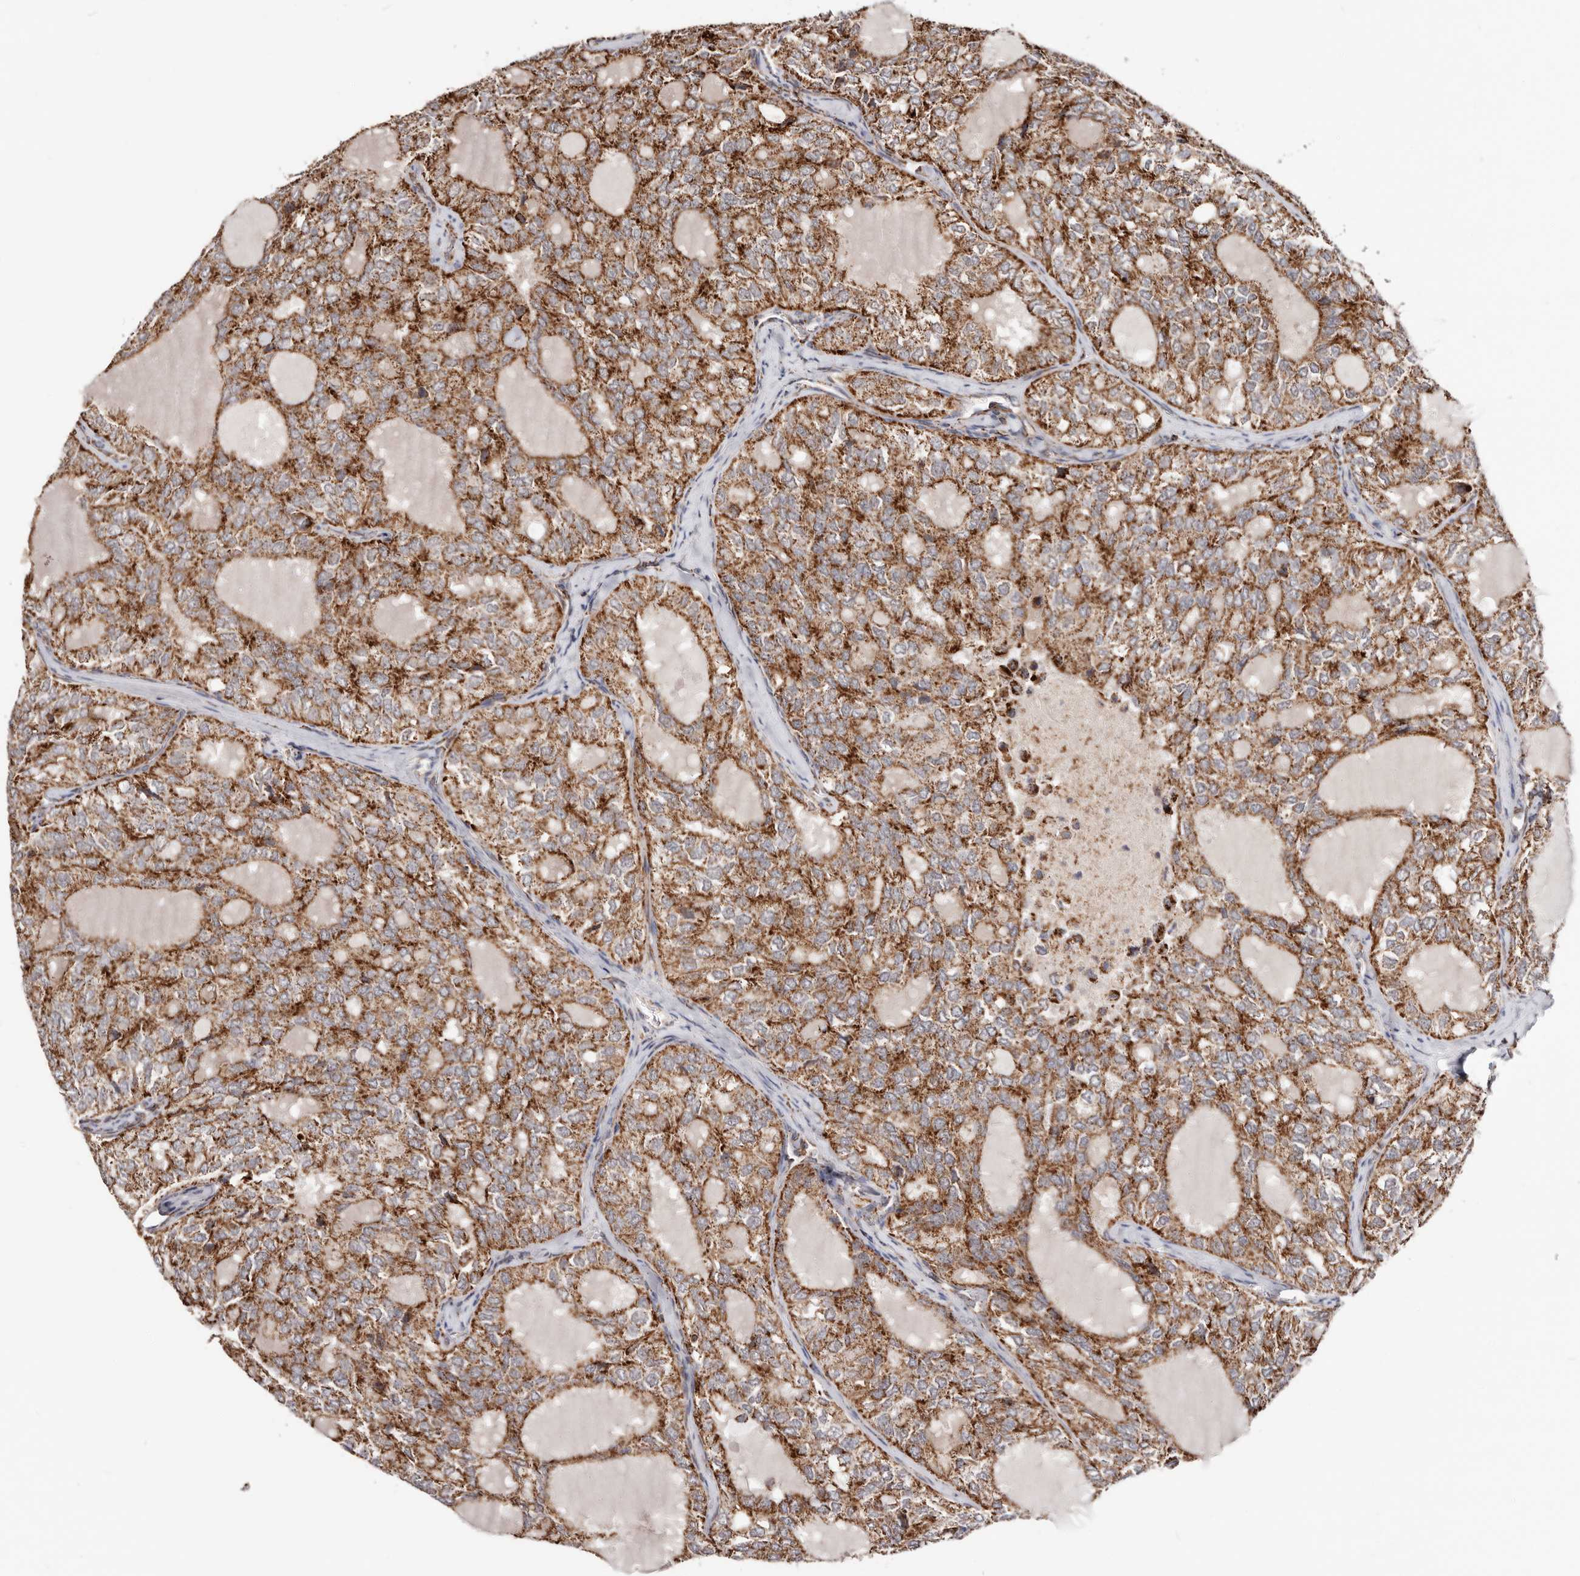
{"staining": {"intensity": "strong", "quantity": "25%-75%", "location": "cytoplasmic/membranous"}, "tissue": "thyroid cancer", "cell_type": "Tumor cells", "image_type": "cancer", "snomed": [{"axis": "morphology", "description": "Follicular adenoma carcinoma, NOS"}, {"axis": "topography", "description": "Thyroid gland"}], "caption": "Thyroid follicular adenoma carcinoma tissue reveals strong cytoplasmic/membranous positivity in about 25%-75% of tumor cells", "gene": "PRKACB", "patient": {"sex": "male", "age": 75}}